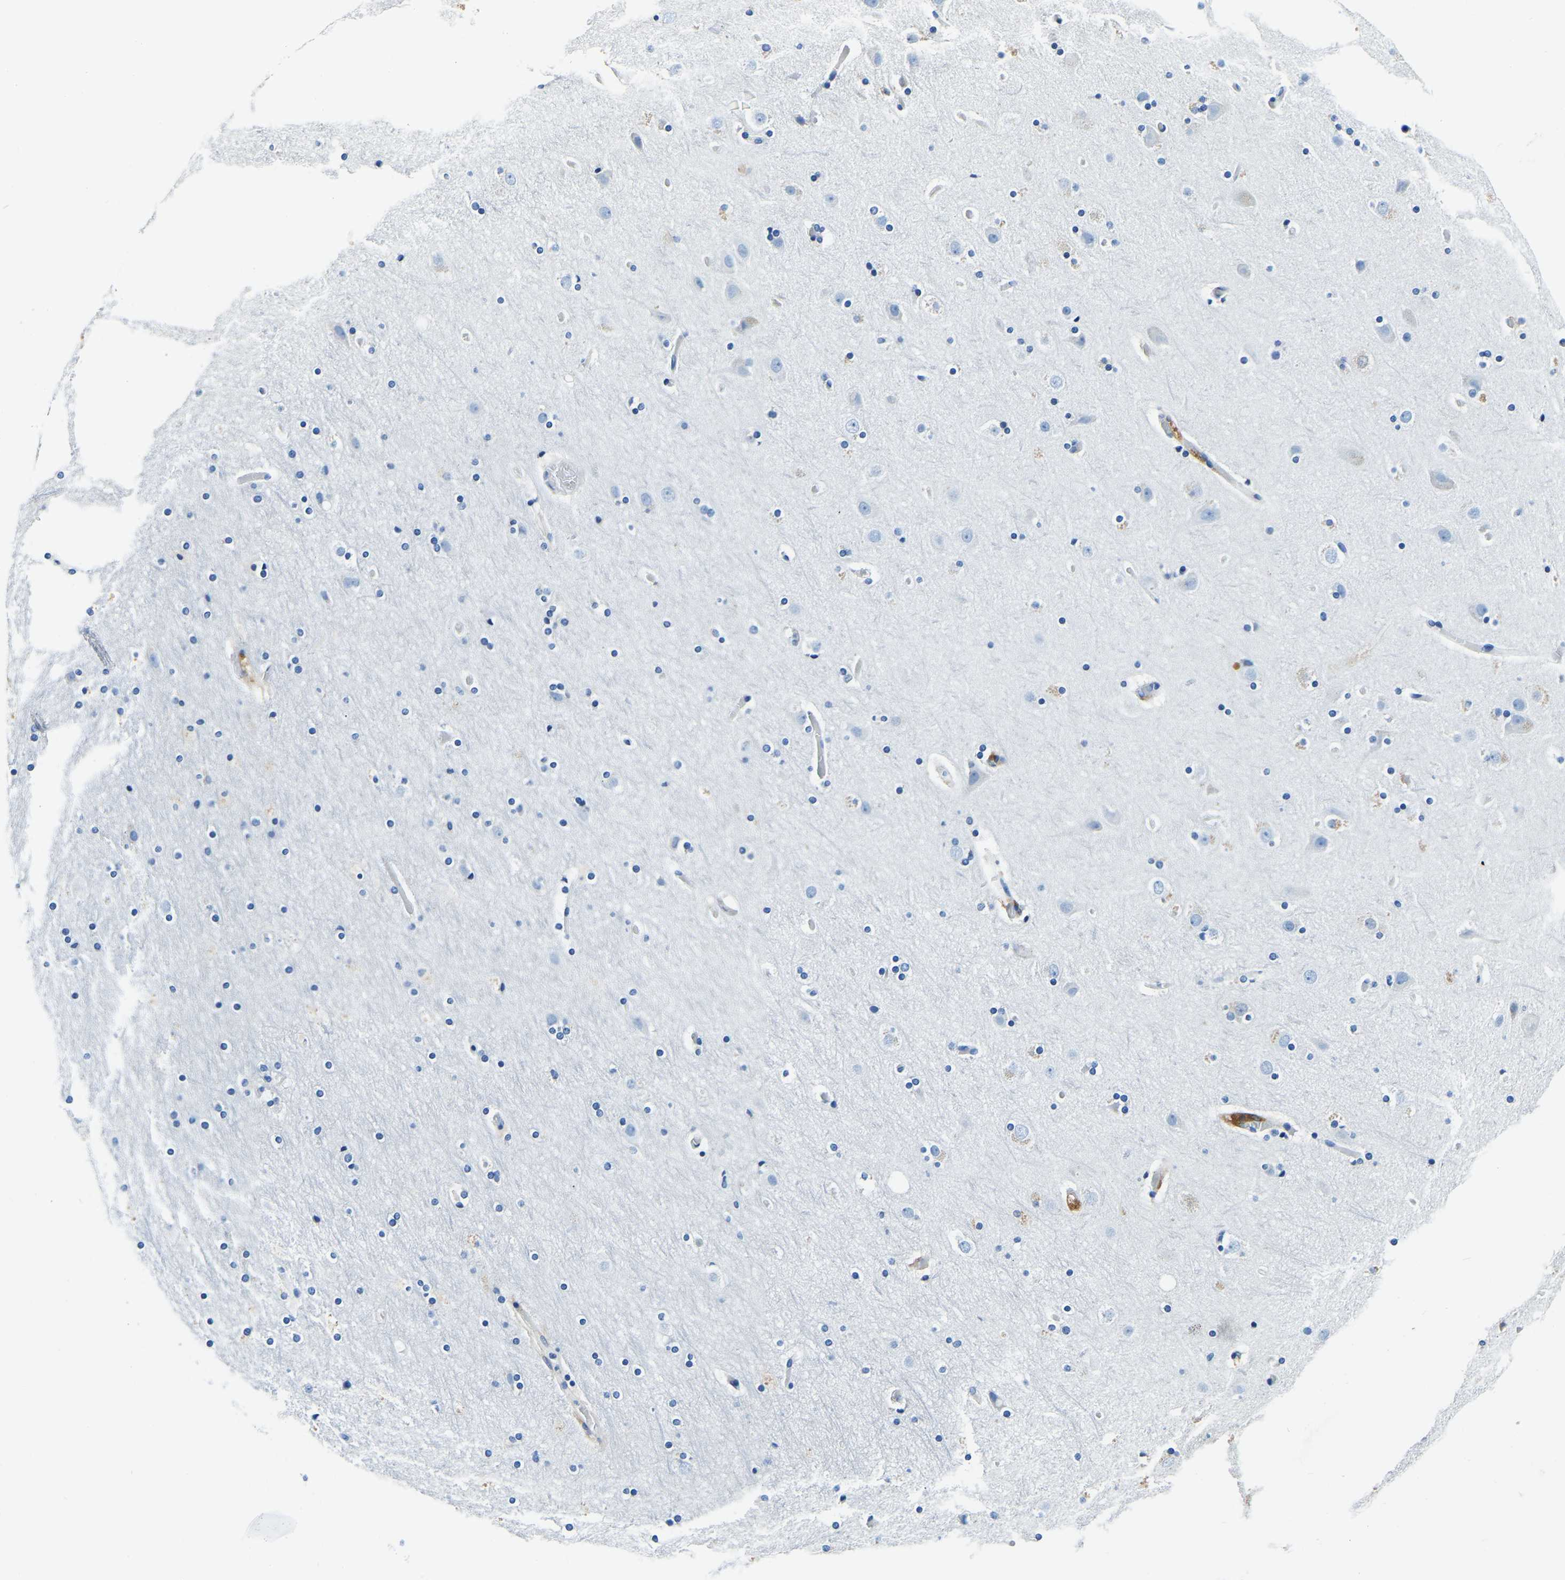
{"staining": {"intensity": "negative", "quantity": "none", "location": "none"}, "tissue": "cerebral cortex", "cell_type": "Endothelial cells", "image_type": "normal", "snomed": [{"axis": "morphology", "description": "Normal tissue, NOS"}, {"axis": "topography", "description": "Cerebral cortex"}], "caption": "The photomicrograph shows no staining of endothelial cells in normal cerebral cortex.", "gene": "ZDHHC13", "patient": {"sex": "male", "age": 57}}